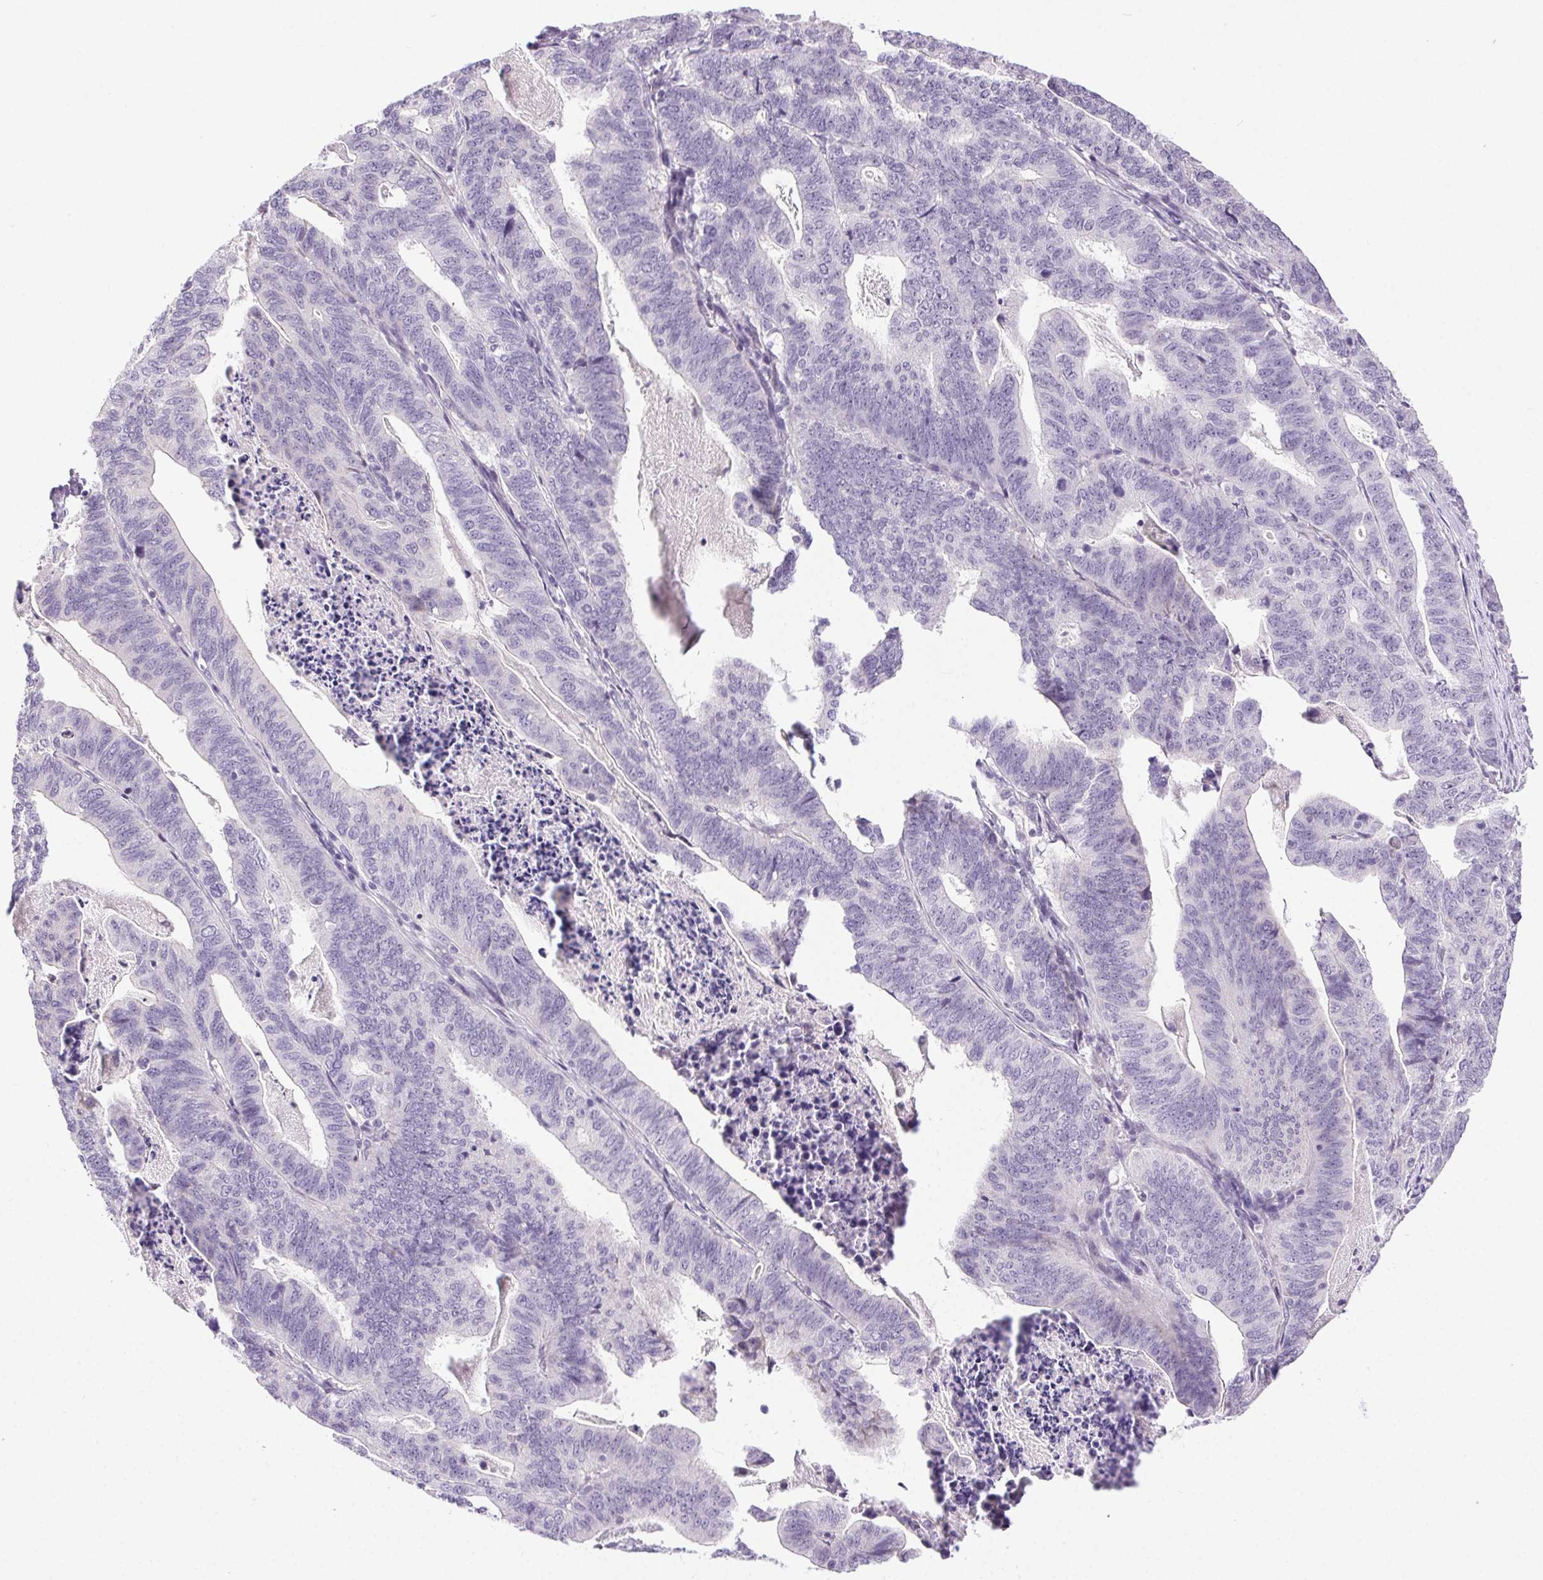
{"staining": {"intensity": "negative", "quantity": "none", "location": "none"}, "tissue": "stomach cancer", "cell_type": "Tumor cells", "image_type": "cancer", "snomed": [{"axis": "morphology", "description": "Adenocarcinoma, NOS"}, {"axis": "topography", "description": "Stomach, upper"}], "caption": "This micrograph is of stomach adenocarcinoma stained with immunohistochemistry to label a protein in brown with the nuclei are counter-stained blue. There is no positivity in tumor cells.", "gene": "SYT11", "patient": {"sex": "female", "age": 67}}